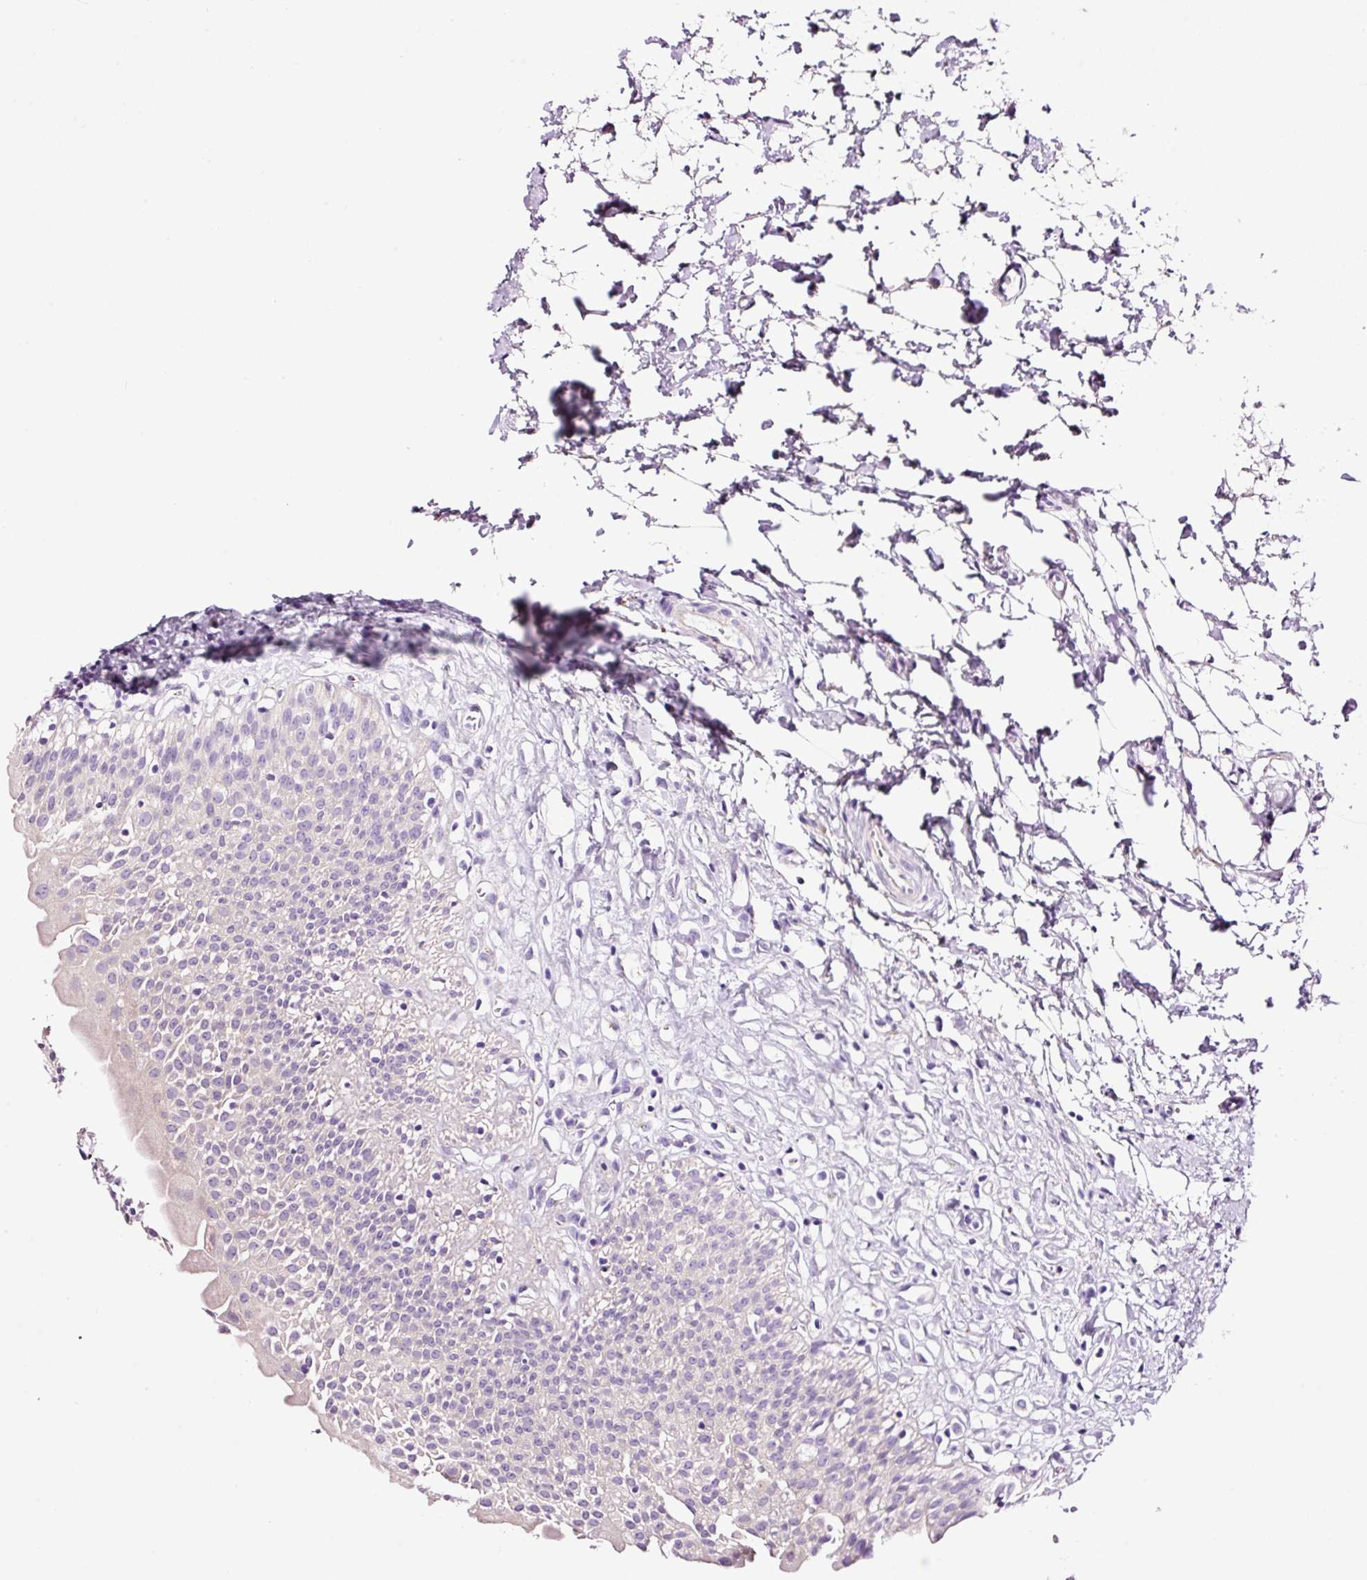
{"staining": {"intensity": "negative", "quantity": "none", "location": "none"}, "tissue": "urinary bladder", "cell_type": "Urothelial cells", "image_type": "normal", "snomed": [{"axis": "morphology", "description": "Normal tissue, NOS"}, {"axis": "topography", "description": "Urinary bladder"}], "caption": "Urothelial cells are negative for brown protein staining in normal urinary bladder. (DAB (3,3'-diaminobenzidine) immunohistochemistry visualized using brightfield microscopy, high magnification).", "gene": "PAM", "patient": {"sex": "male", "age": 51}}